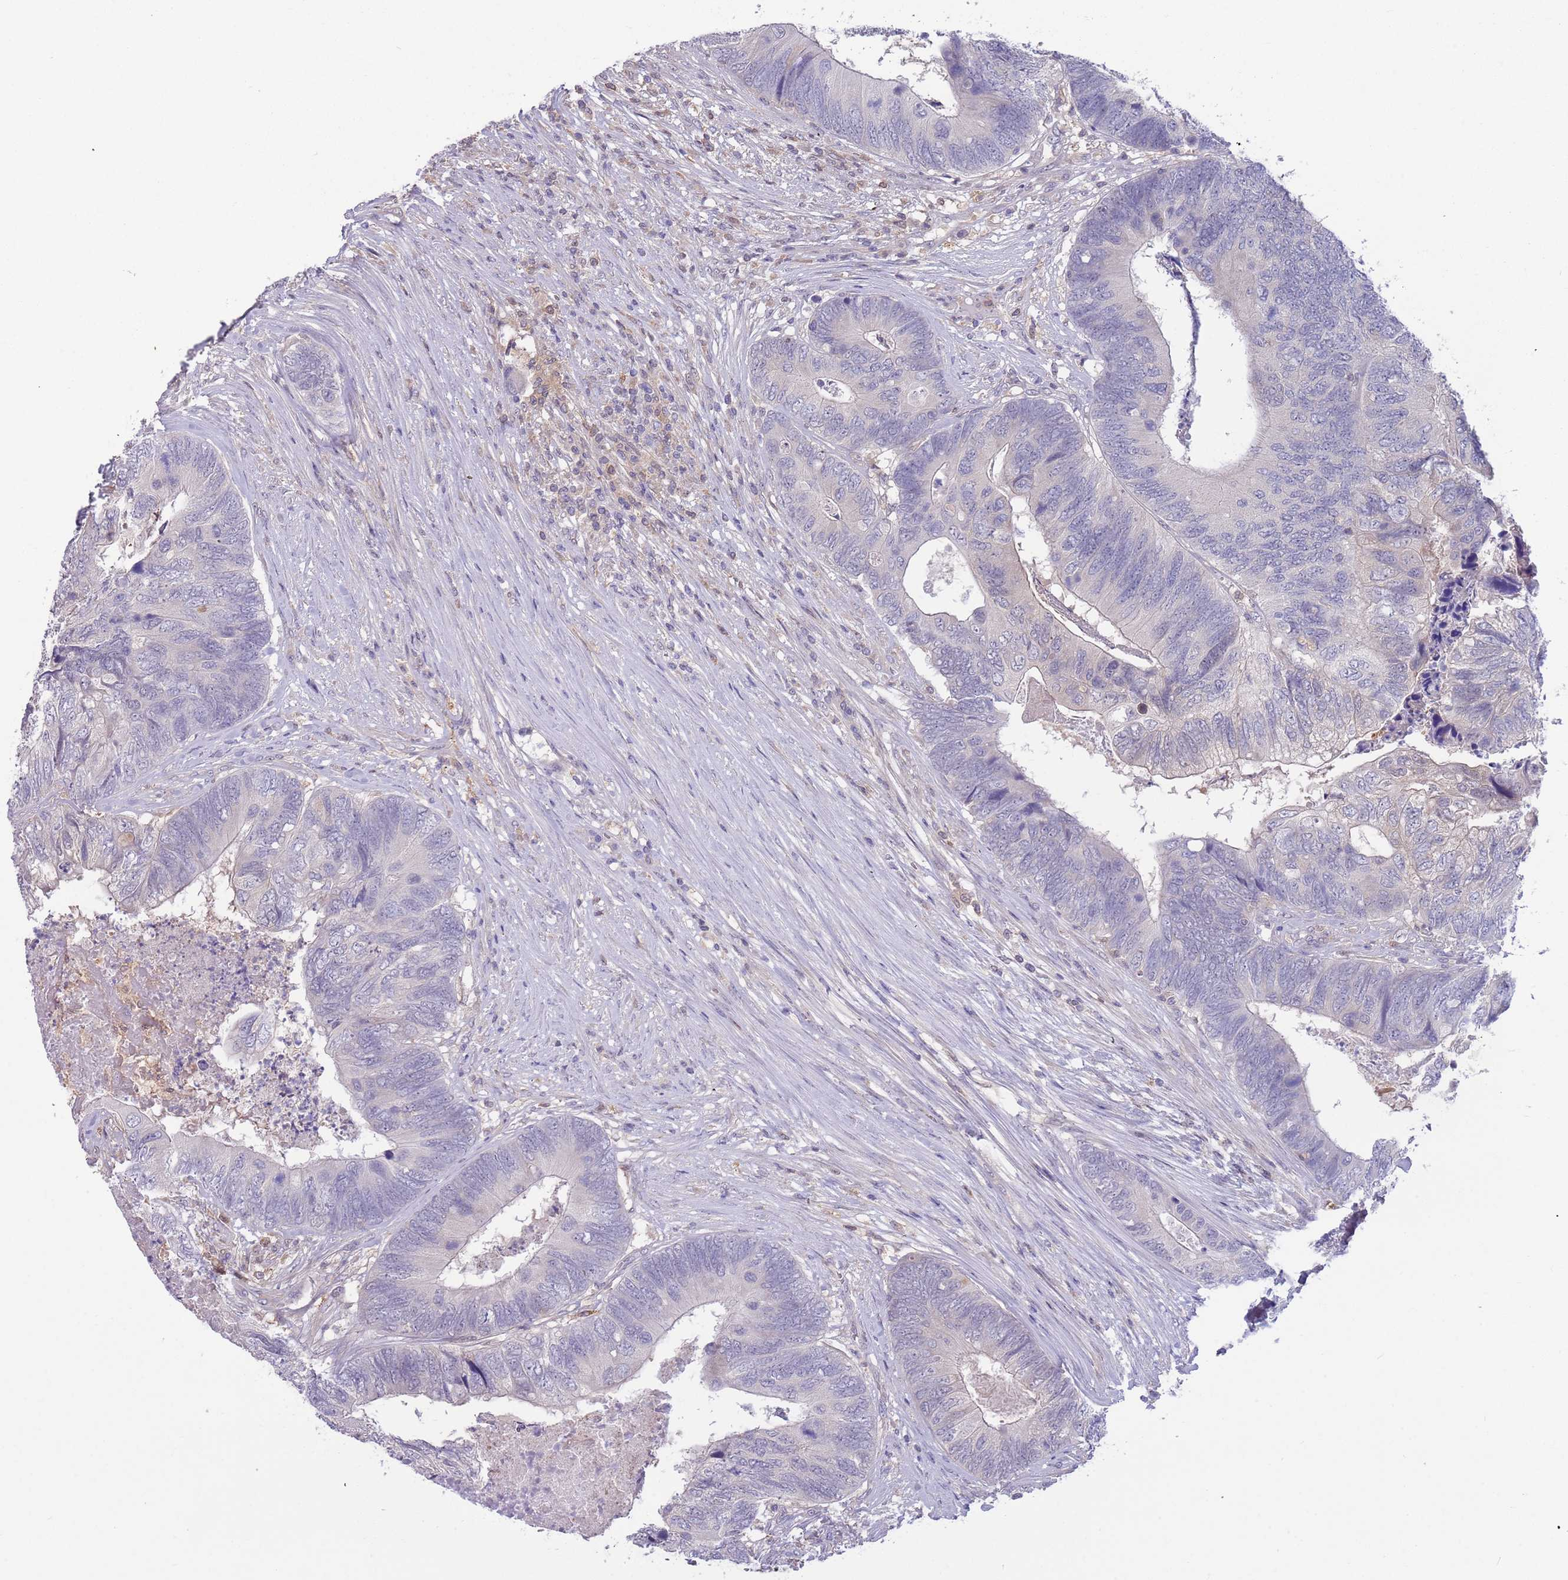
{"staining": {"intensity": "negative", "quantity": "none", "location": "none"}, "tissue": "colorectal cancer", "cell_type": "Tumor cells", "image_type": "cancer", "snomed": [{"axis": "morphology", "description": "Adenocarcinoma, NOS"}, {"axis": "topography", "description": "Colon"}], "caption": "Photomicrograph shows no protein expression in tumor cells of colorectal adenocarcinoma tissue. (Stains: DAB immunohistochemistry (IHC) with hematoxylin counter stain, Microscopy: brightfield microscopy at high magnification).", "gene": "AP5S1", "patient": {"sex": "female", "age": 67}}